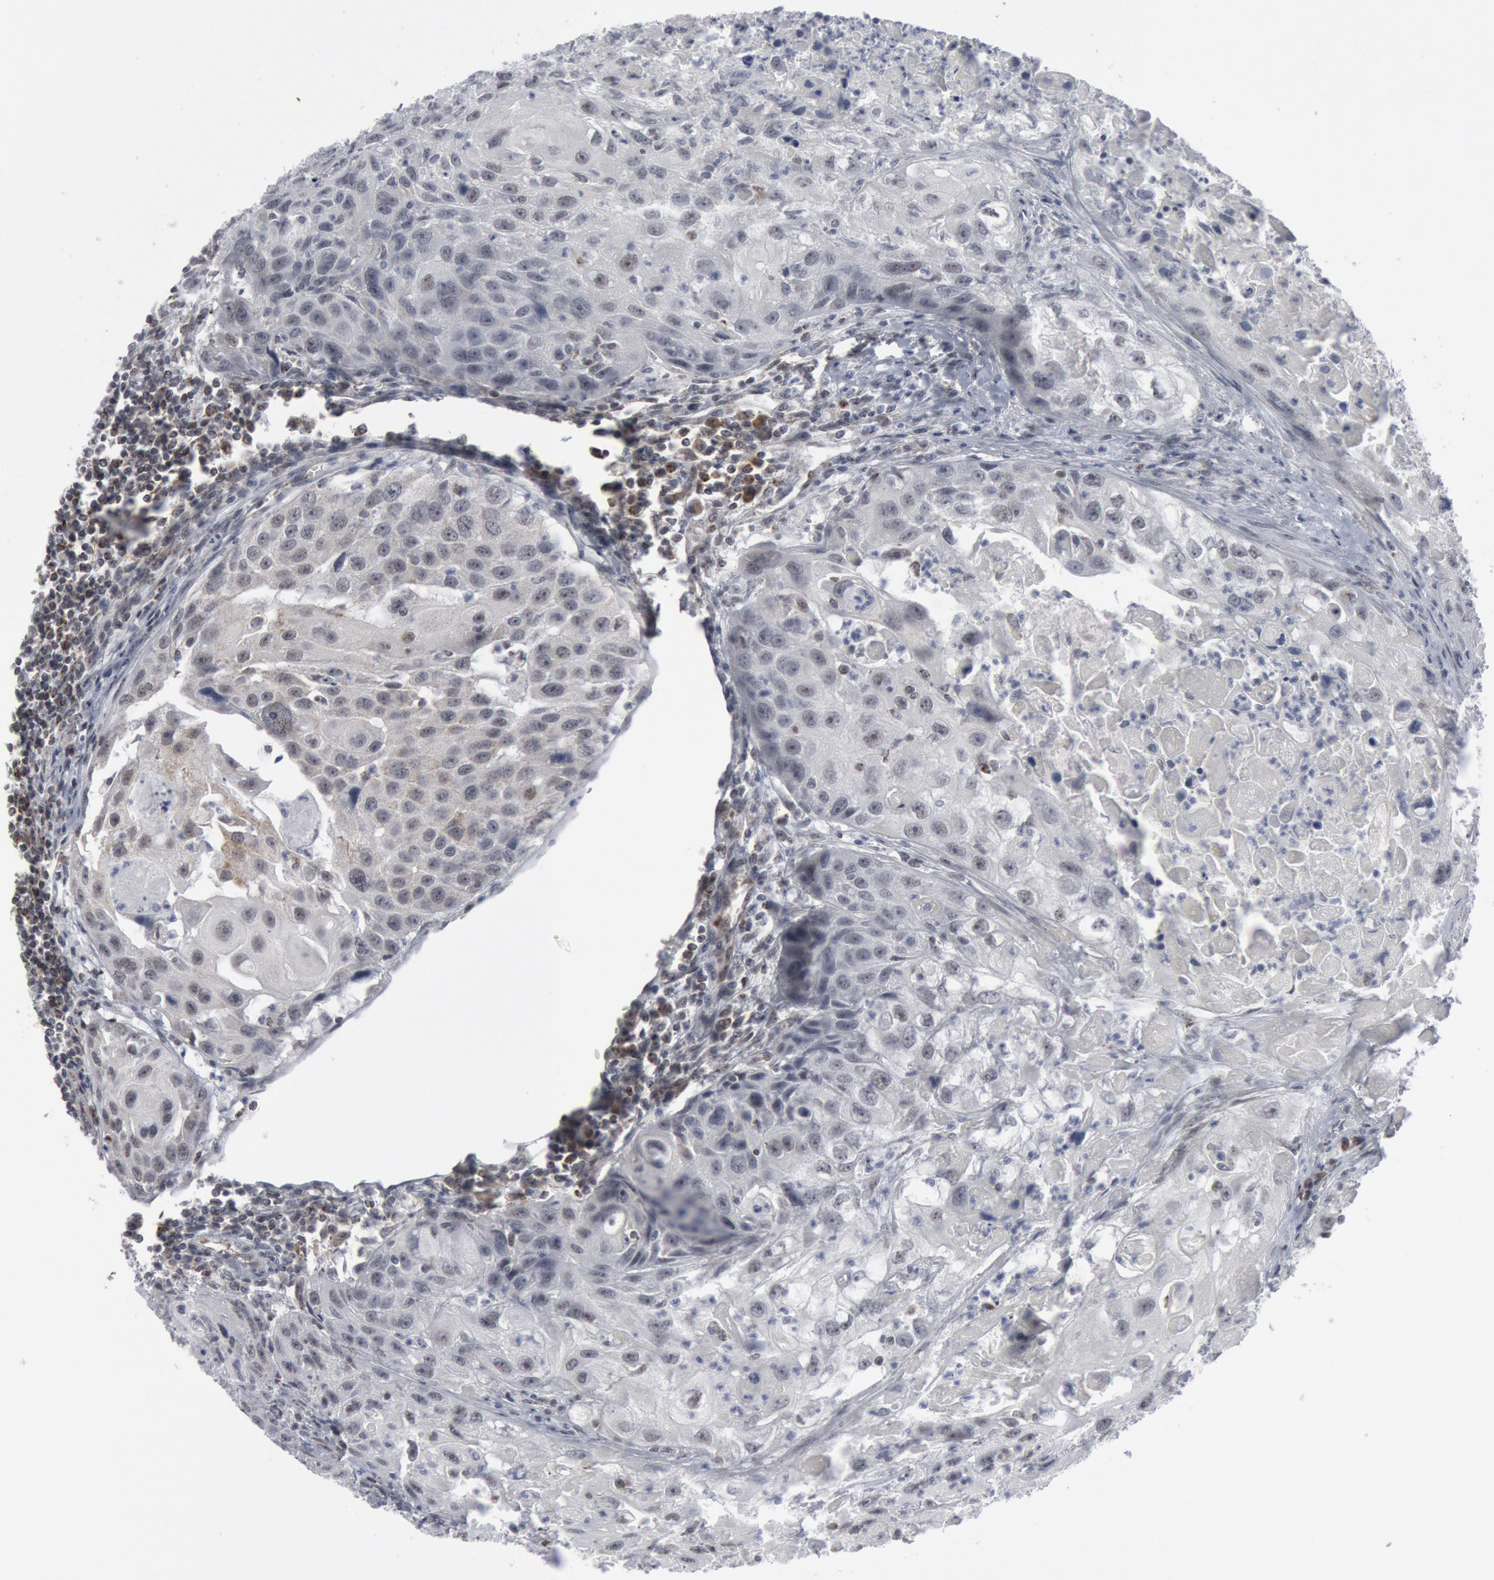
{"staining": {"intensity": "negative", "quantity": "none", "location": "none"}, "tissue": "head and neck cancer", "cell_type": "Tumor cells", "image_type": "cancer", "snomed": [{"axis": "morphology", "description": "Squamous cell carcinoma, NOS"}, {"axis": "topography", "description": "Head-Neck"}], "caption": "This image is of head and neck cancer (squamous cell carcinoma) stained with immunohistochemistry (IHC) to label a protein in brown with the nuclei are counter-stained blue. There is no positivity in tumor cells.", "gene": "CASP9", "patient": {"sex": "male", "age": 64}}